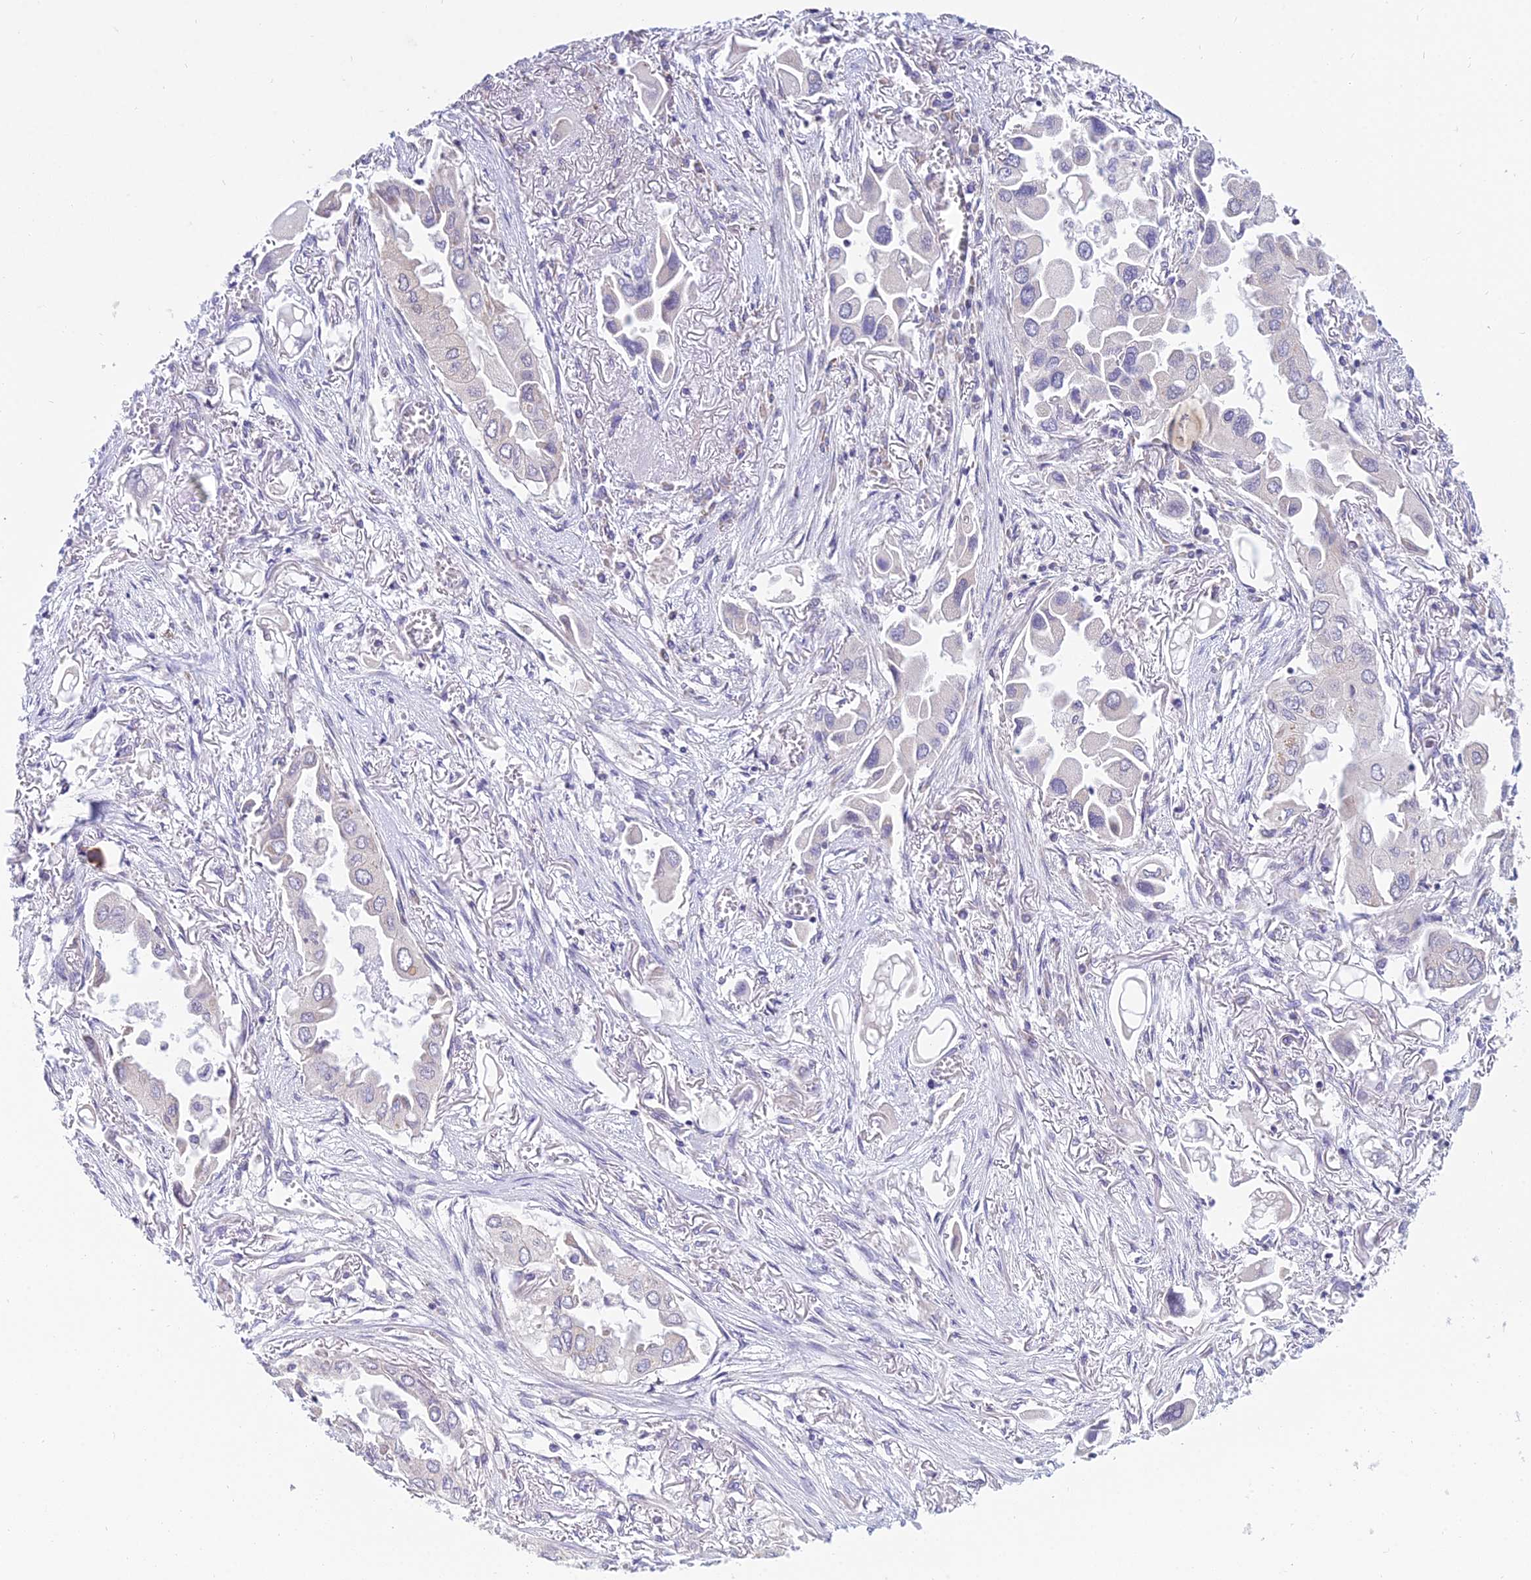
{"staining": {"intensity": "negative", "quantity": "none", "location": "none"}, "tissue": "lung cancer", "cell_type": "Tumor cells", "image_type": "cancer", "snomed": [{"axis": "morphology", "description": "Adenocarcinoma, NOS"}, {"axis": "topography", "description": "Lung"}], "caption": "This is a photomicrograph of immunohistochemistry staining of lung cancer (adenocarcinoma), which shows no expression in tumor cells. (Immunohistochemistry, brightfield microscopy, high magnification).", "gene": "CFAP206", "patient": {"sex": "female", "age": 76}}